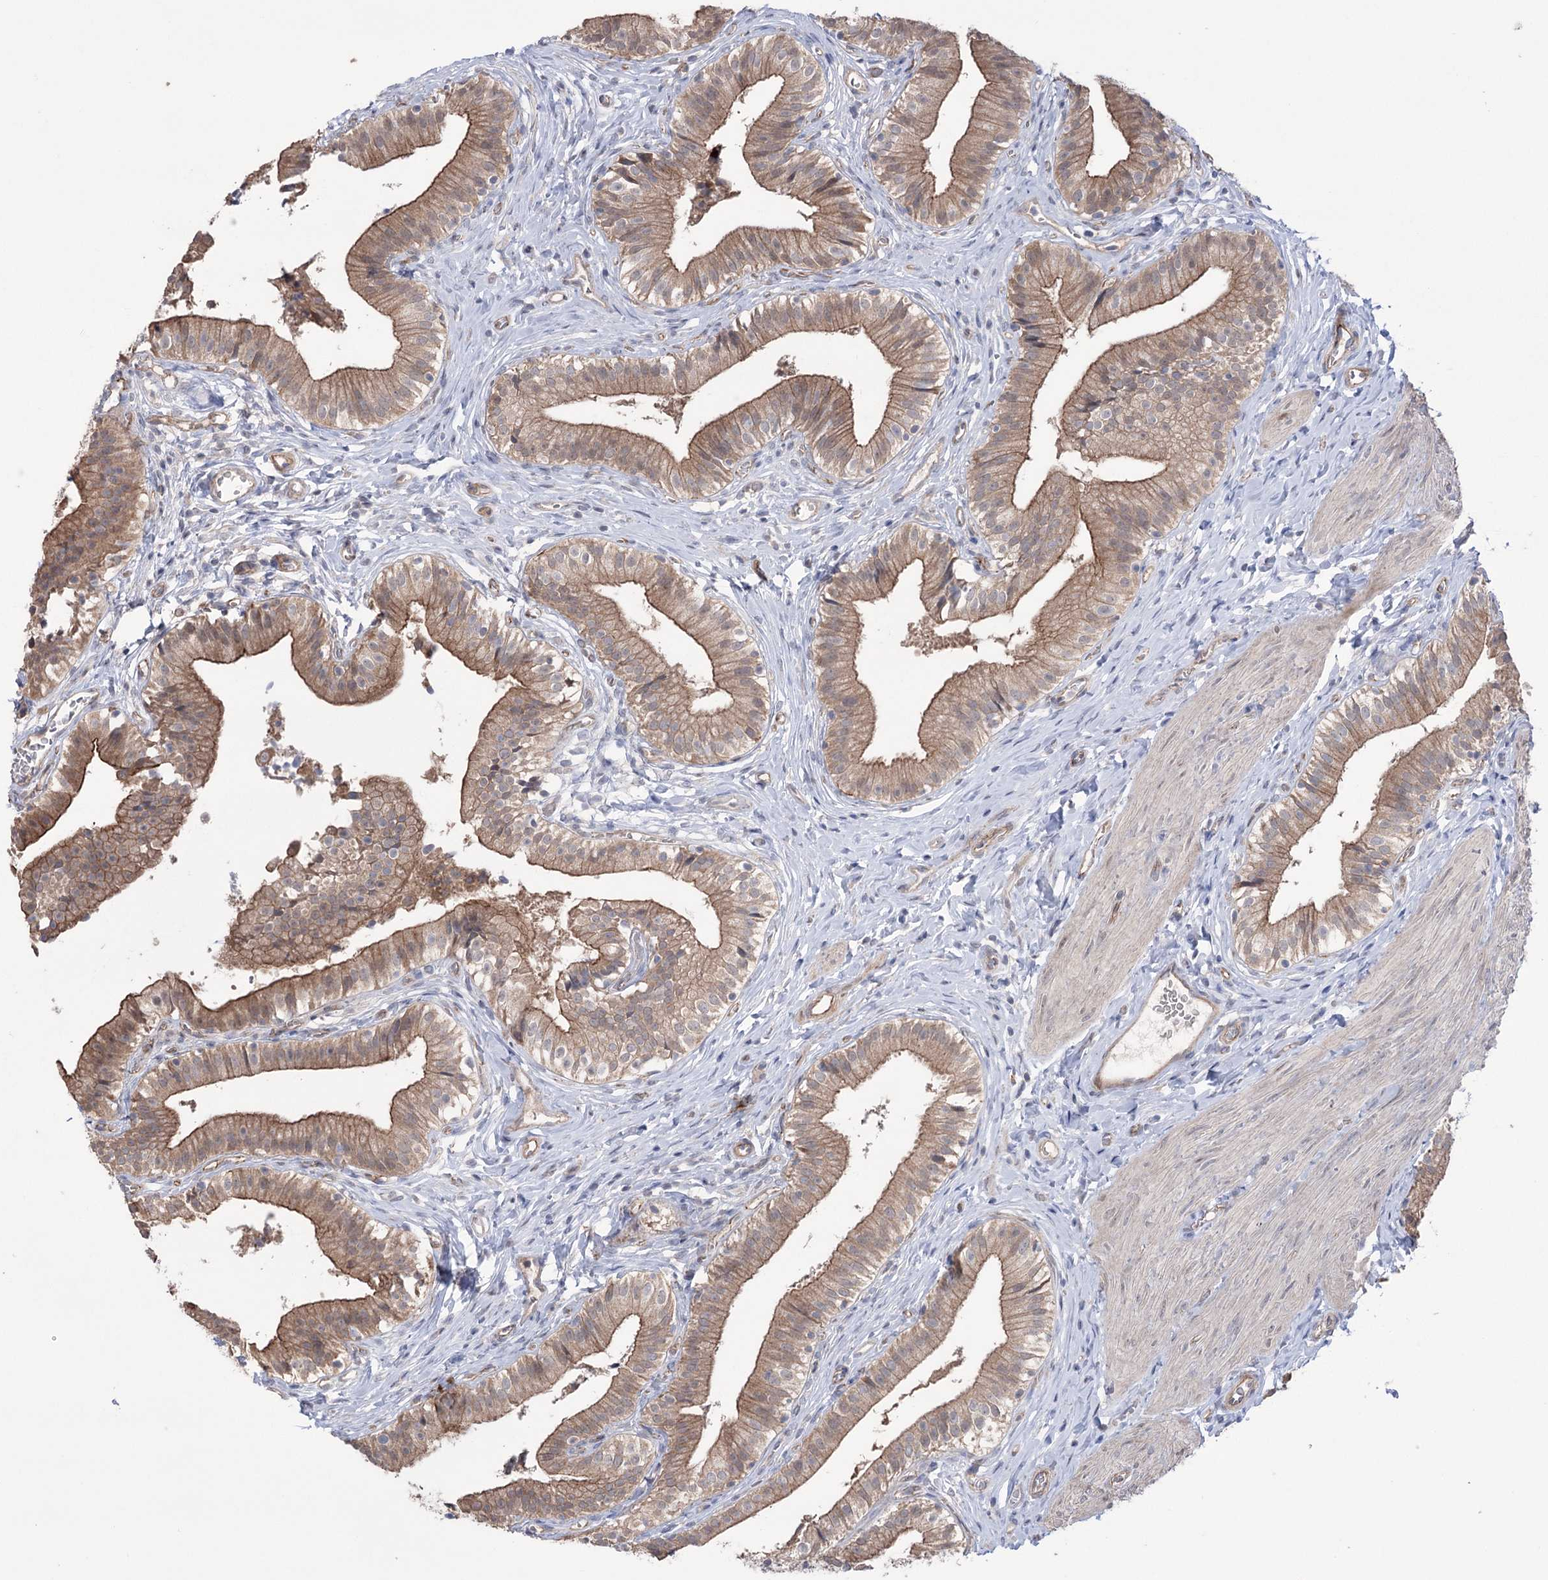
{"staining": {"intensity": "moderate", "quantity": ">75%", "location": "cytoplasmic/membranous"}, "tissue": "gallbladder", "cell_type": "Glandular cells", "image_type": "normal", "snomed": [{"axis": "morphology", "description": "Normal tissue, NOS"}, {"axis": "topography", "description": "Gallbladder"}], "caption": "This image exhibits immunohistochemistry (IHC) staining of normal gallbladder, with medium moderate cytoplasmic/membranous staining in about >75% of glandular cells.", "gene": "TRIM71", "patient": {"sex": "female", "age": 47}}